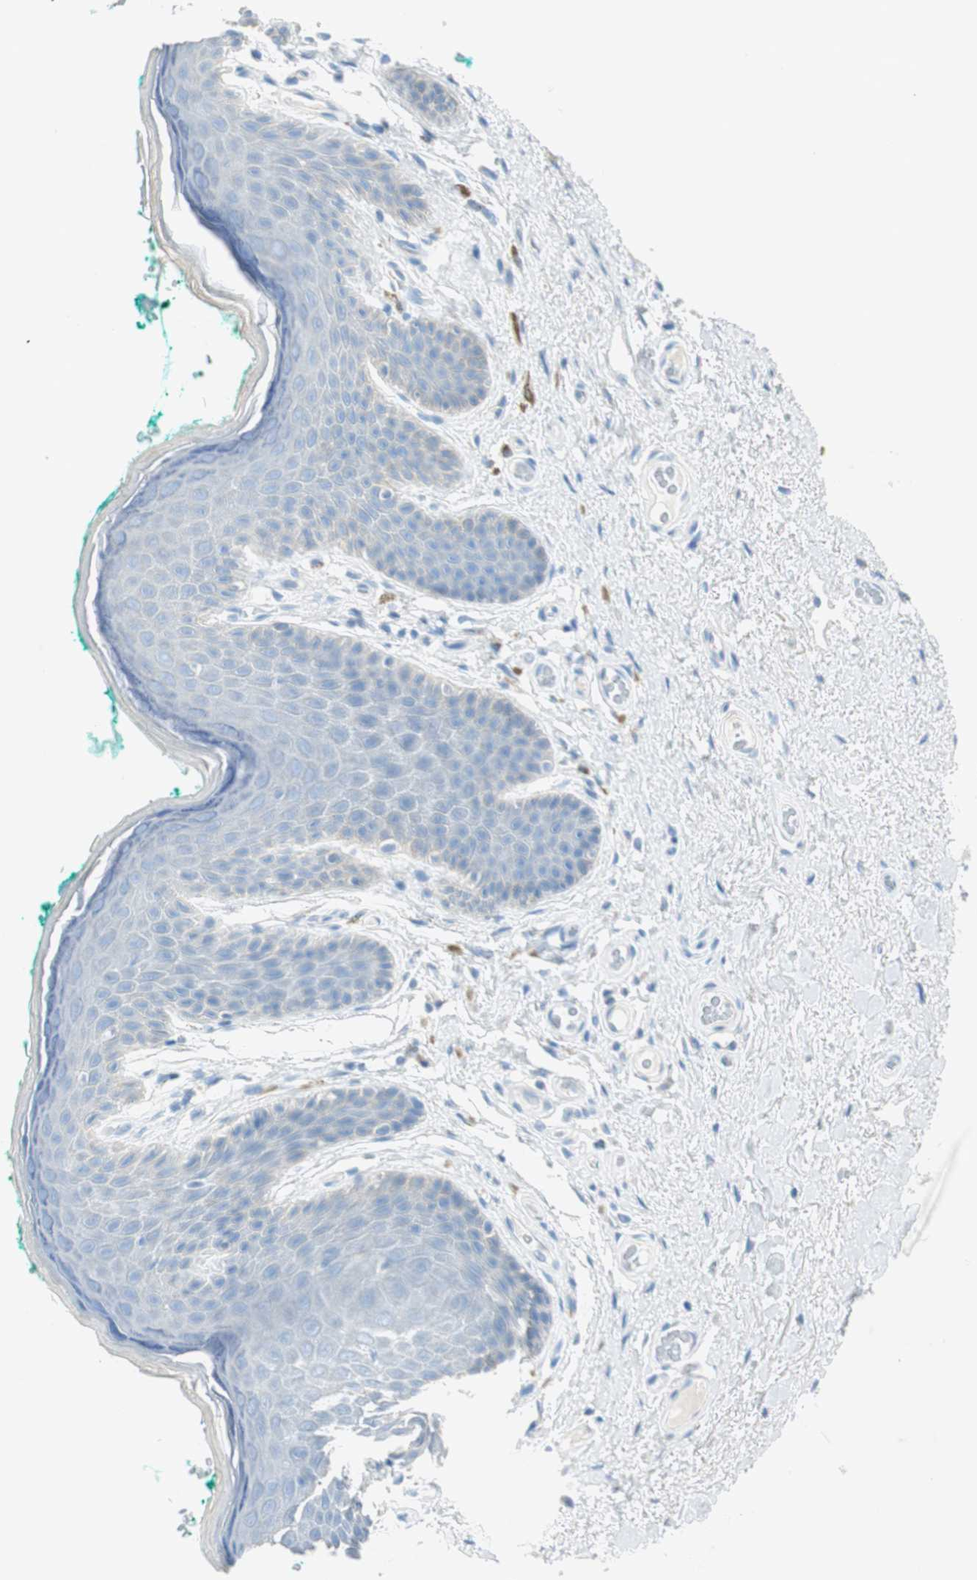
{"staining": {"intensity": "negative", "quantity": "none", "location": "none"}, "tissue": "skin", "cell_type": "Epidermal cells", "image_type": "normal", "snomed": [{"axis": "morphology", "description": "Normal tissue, NOS"}, {"axis": "topography", "description": "Anal"}], "caption": "A histopathology image of human skin is negative for staining in epidermal cells. Brightfield microscopy of immunohistochemistry stained with DAB (brown) and hematoxylin (blue), captured at high magnification.", "gene": "TNFRSF13C", "patient": {"sex": "male", "age": 74}}